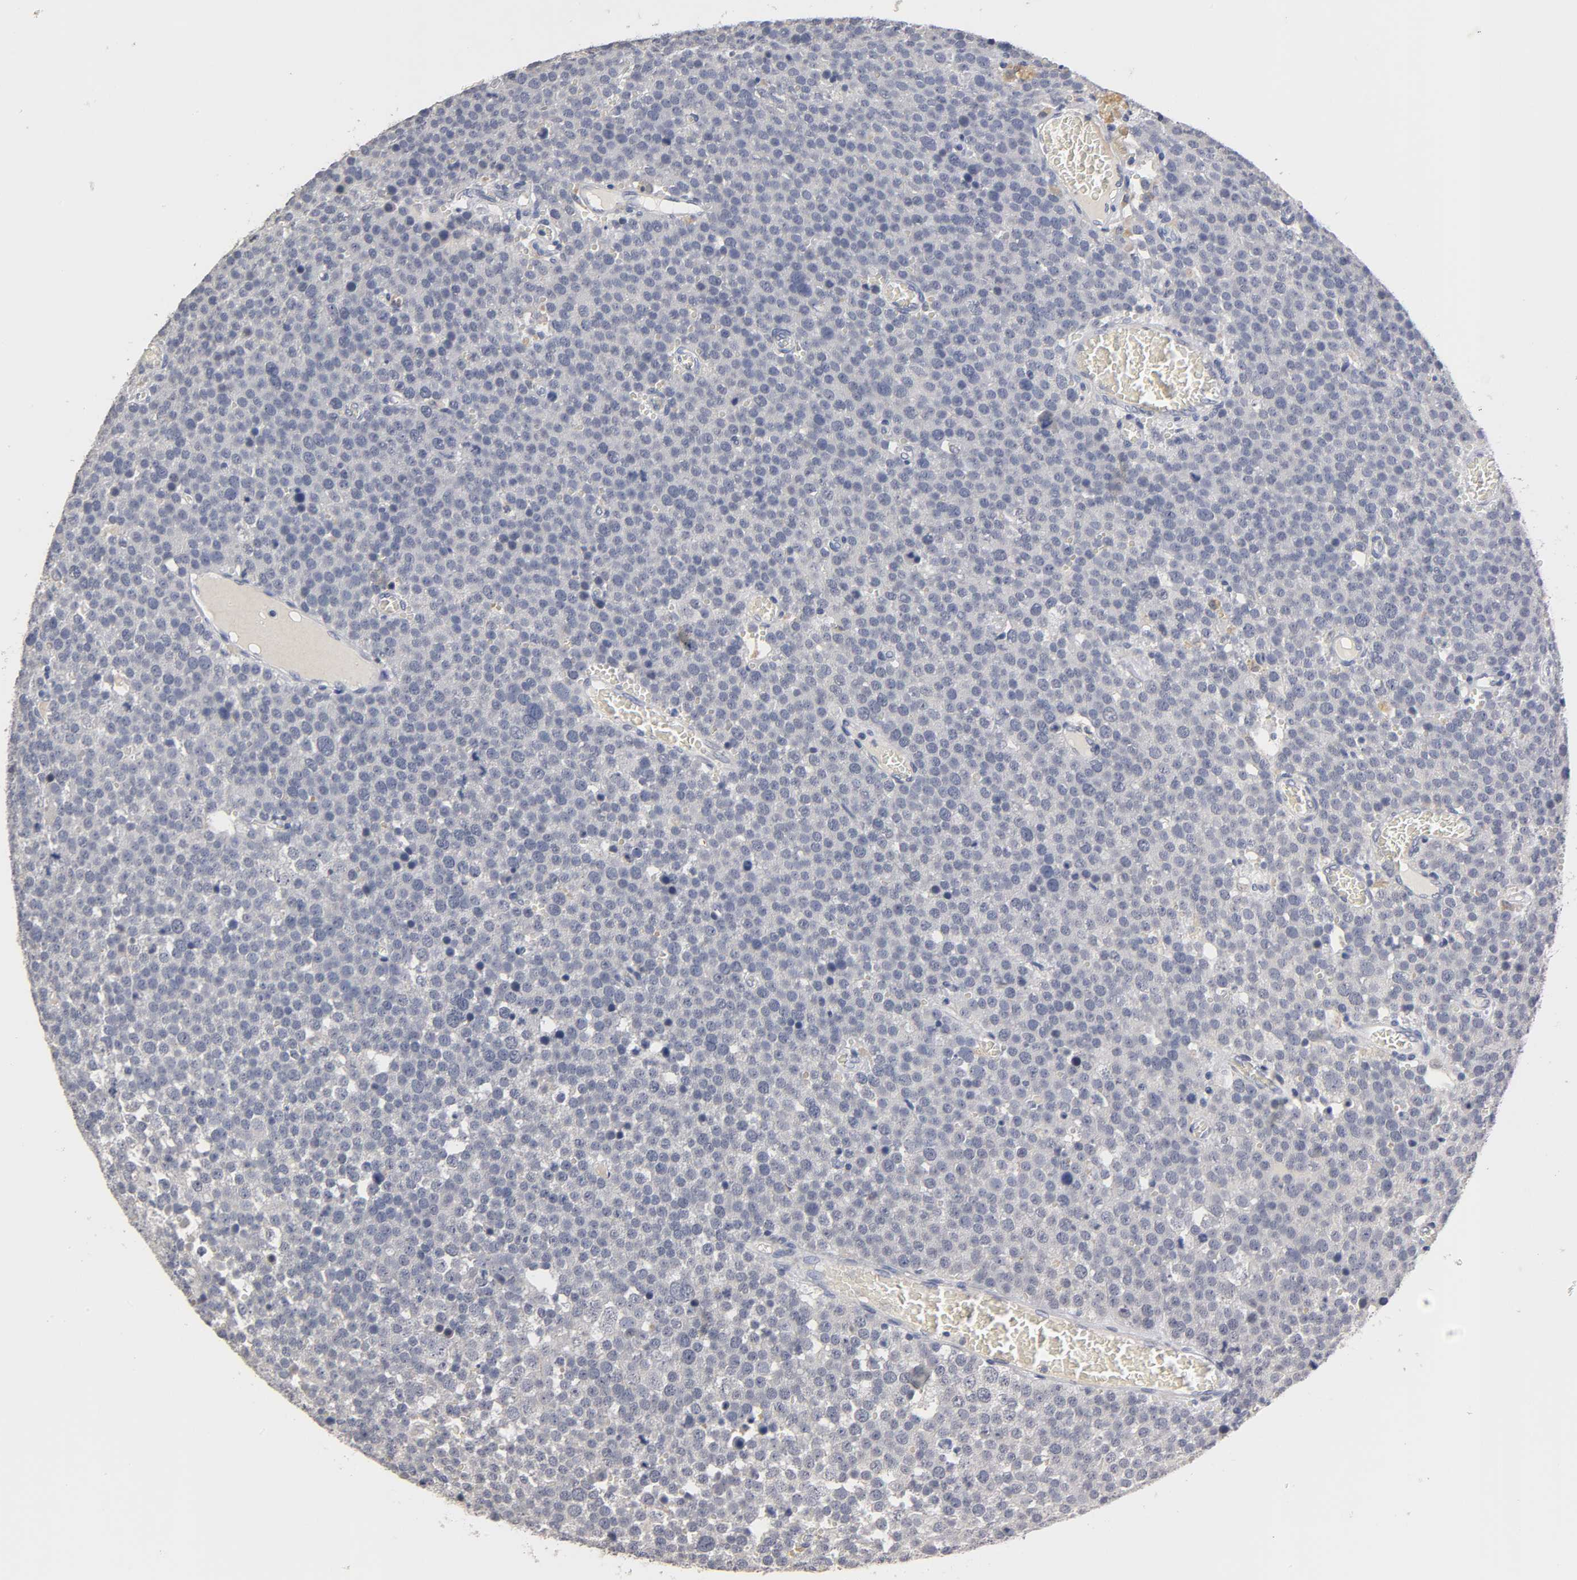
{"staining": {"intensity": "negative", "quantity": "none", "location": "none"}, "tissue": "testis cancer", "cell_type": "Tumor cells", "image_type": "cancer", "snomed": [{"axis": "morphology", "description": "Seminoma, NOS"}, {"axis": "topography", "description": "Testis"}], "caption": "This is an immunohistochemistry (IHC) image of seminoma (testis). There is no staining in tumor cells.", "gene": "OVOL1", "patient": {"sex": "male", "age": 71}}